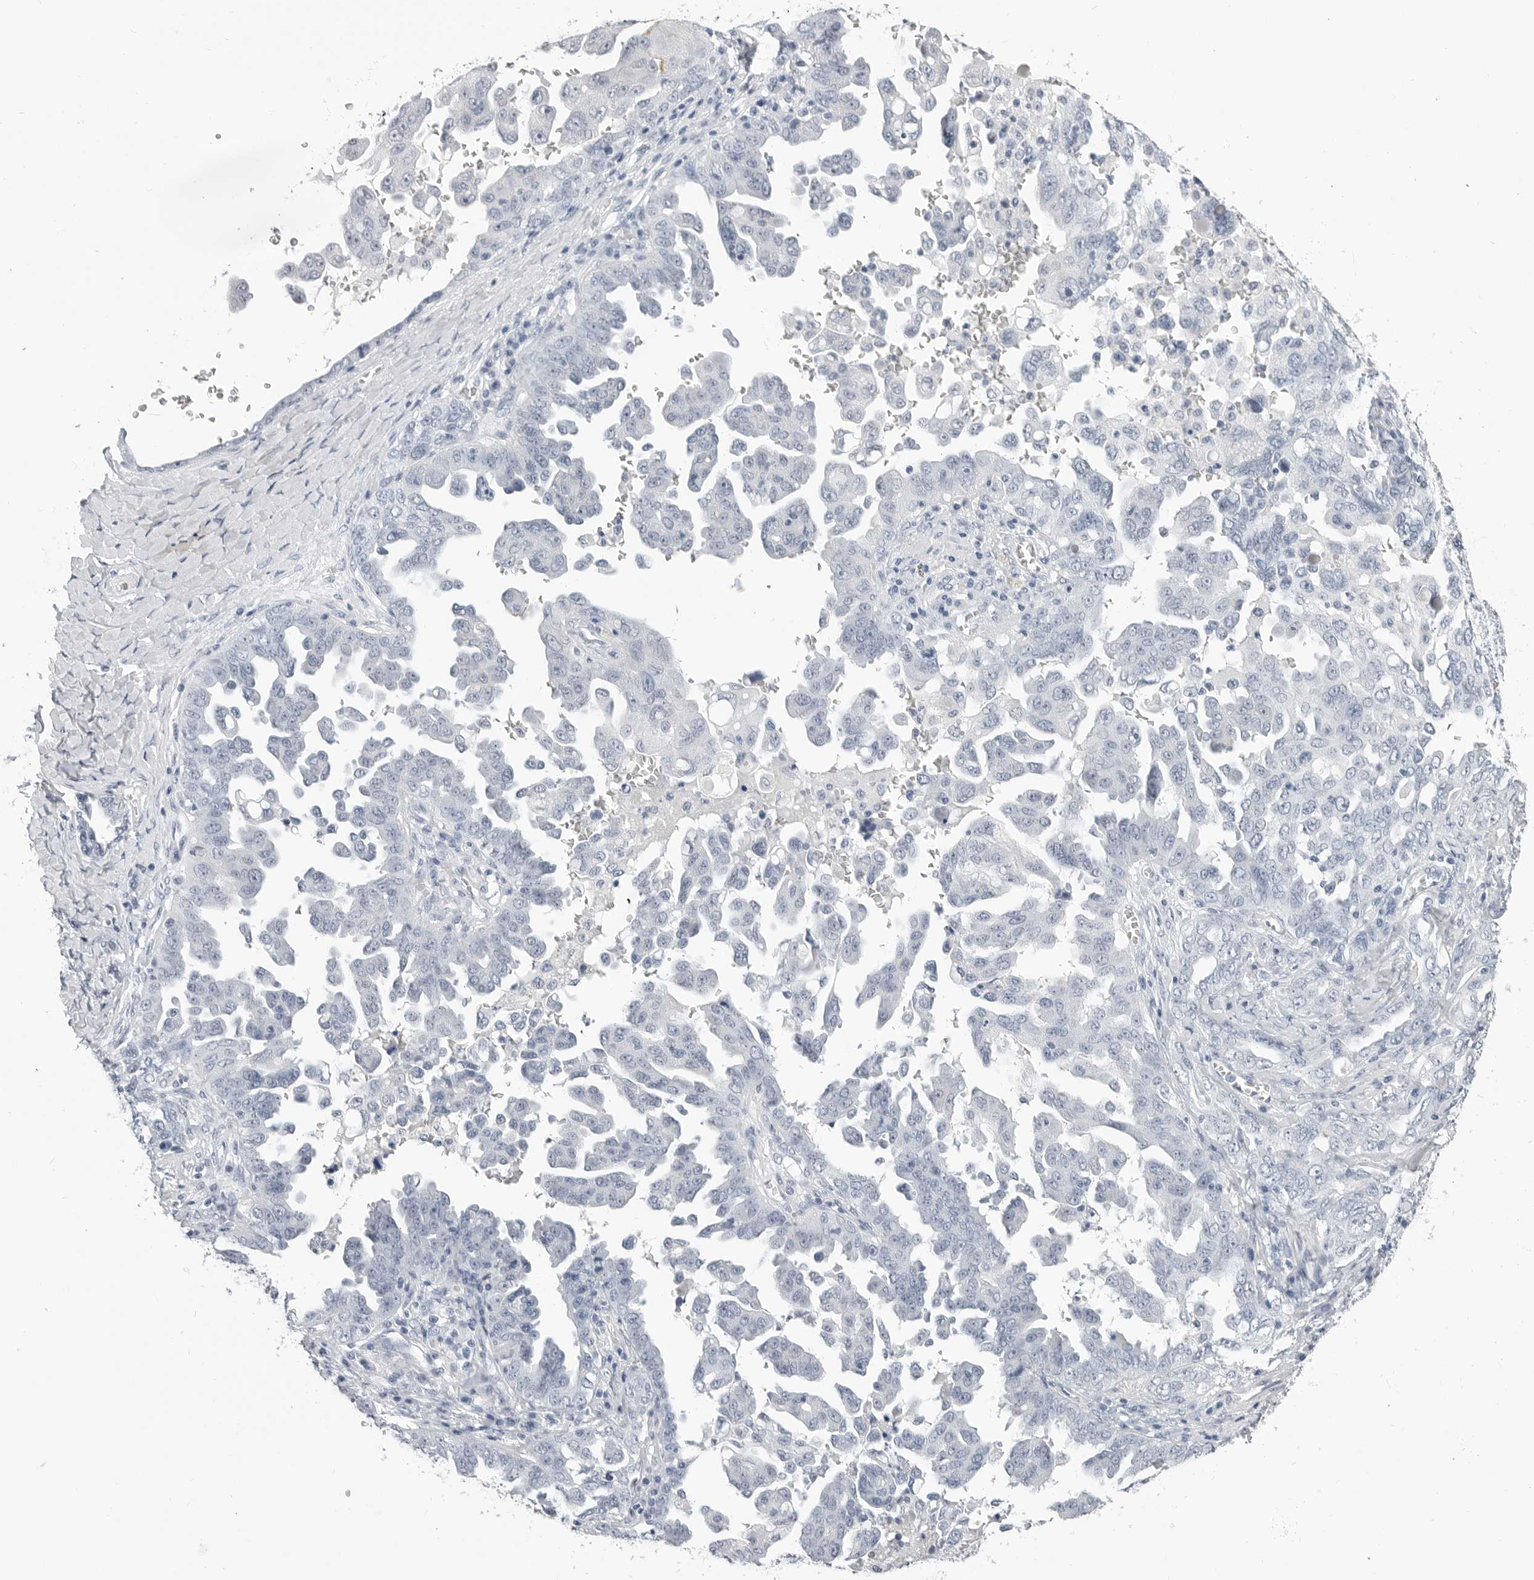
{"staining": {"intensity": "negative", "quantity": "none", "location": "none"}, "tissue": "ovarian cancer", "cell_type": "Tumor cells", "image_type": "cancer", "snomed": [{"axis": "morphology", "description": "Carcinoma, endometroid"}, {"axis": "topography", "description": "Ovary"}], "caption": "Endometroid carcinoma (ovarian) stained for a protein using immunohistochemistry (IHC) displays no staining tumor cells.", "gene": "PLN", "patient": {"sex": "female", "age": 62}}